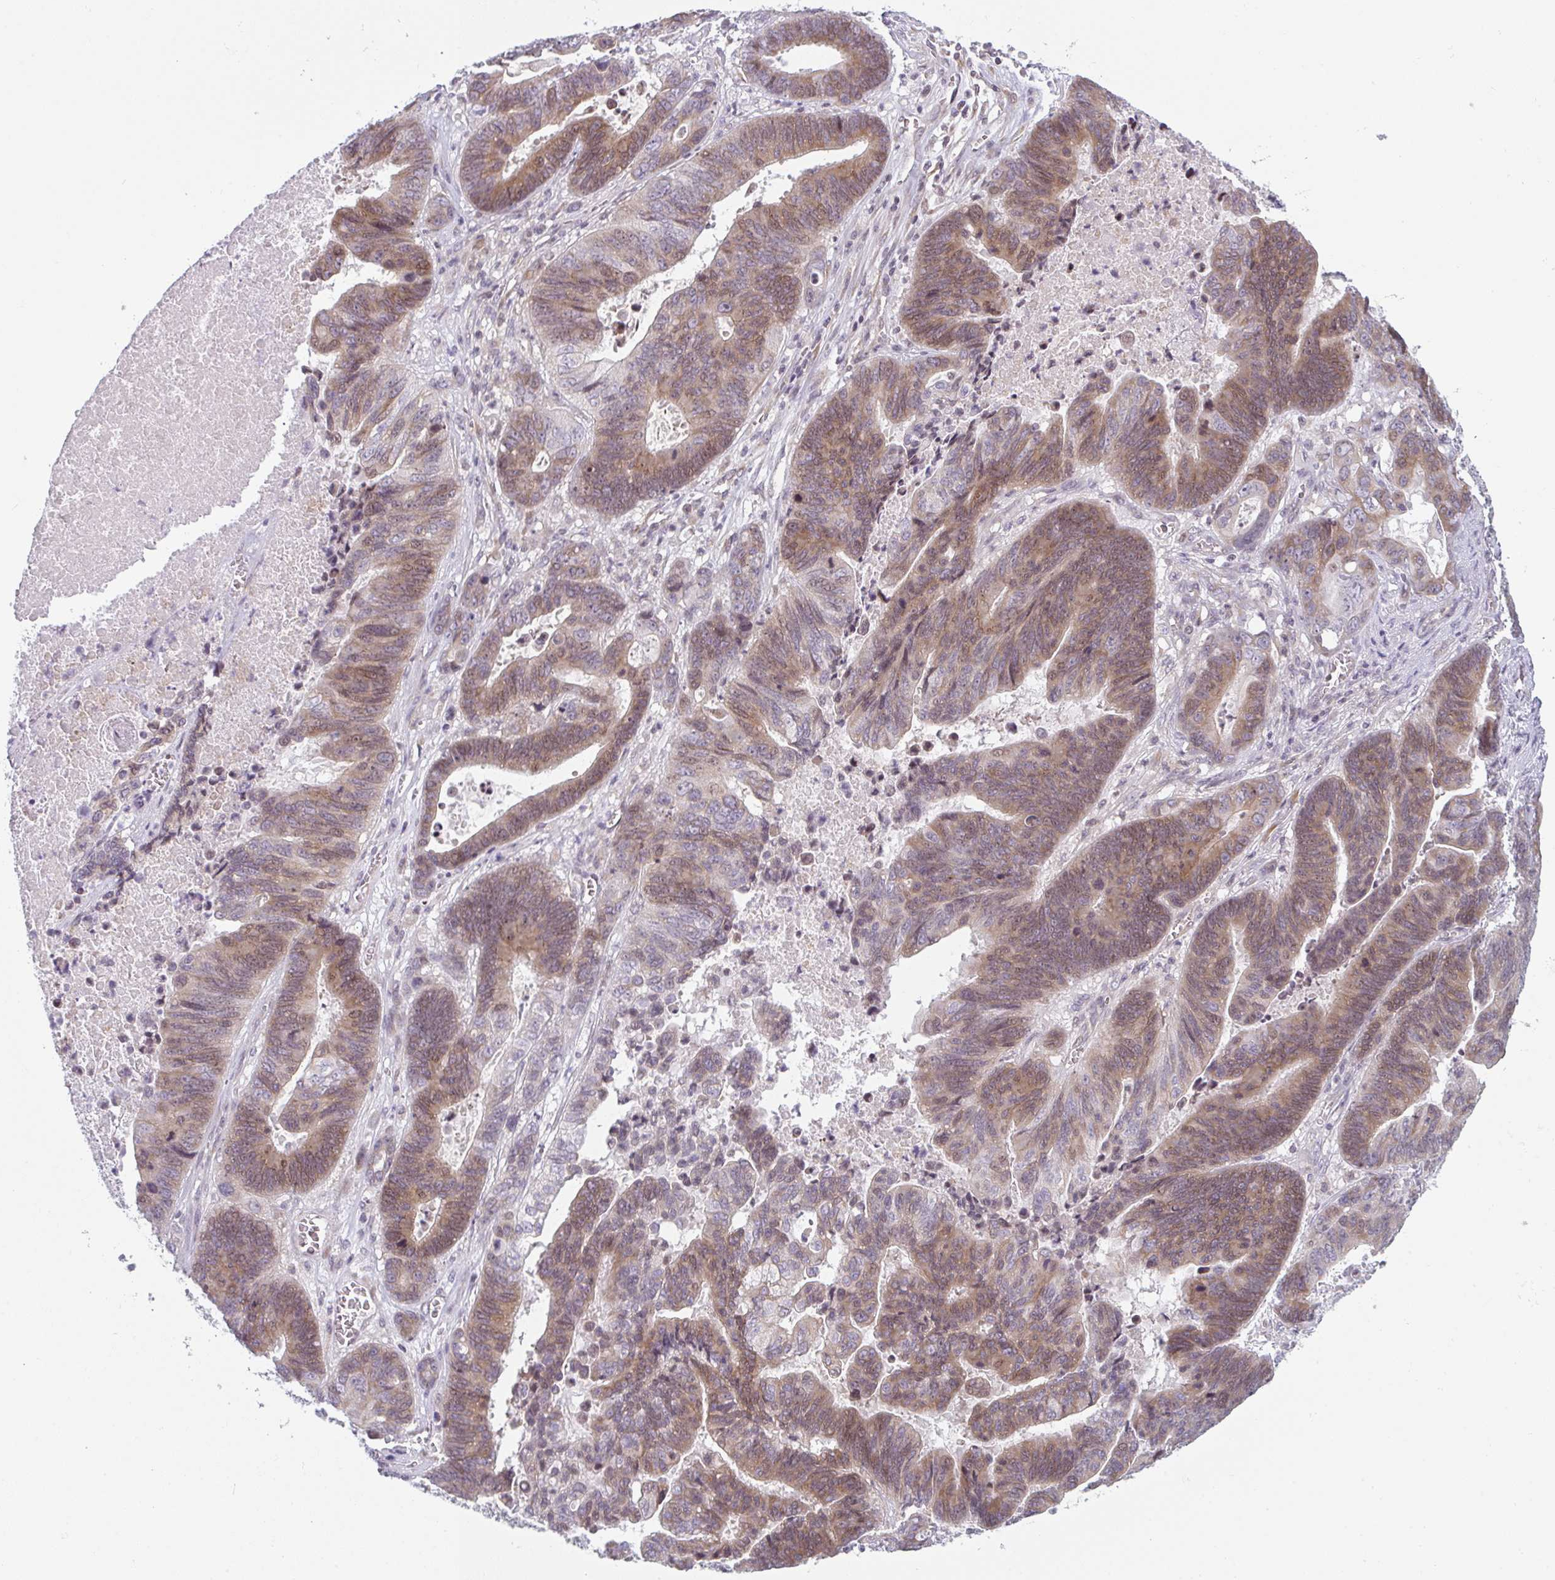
{"staining": {"intensity": "moderate", "quantity": ">75%", "location": "cytoplasmic/membranous,nuclear"}, "tissue": "lung cancer", "cell_type": "Tumor cells", "image_type": "cancer", "snomed": [{"axis": "morphology", "description": "Aneuploidy"}, {"axis": "morphology", "description": "Adenocarcinoma, NOS"}, {"axis": "morphology", "description": "Adenocarcinoma primary or metastatic"}, {"axis": "topography", "description": "Lung"}], "caption": "Lung cancer stained for a protein demonstrates moderate cytoplasmic/membranous and nuclear positivity in tumor cells.", "gene": "TMEM237", "patient": {"sex": "female", "age": 75}}